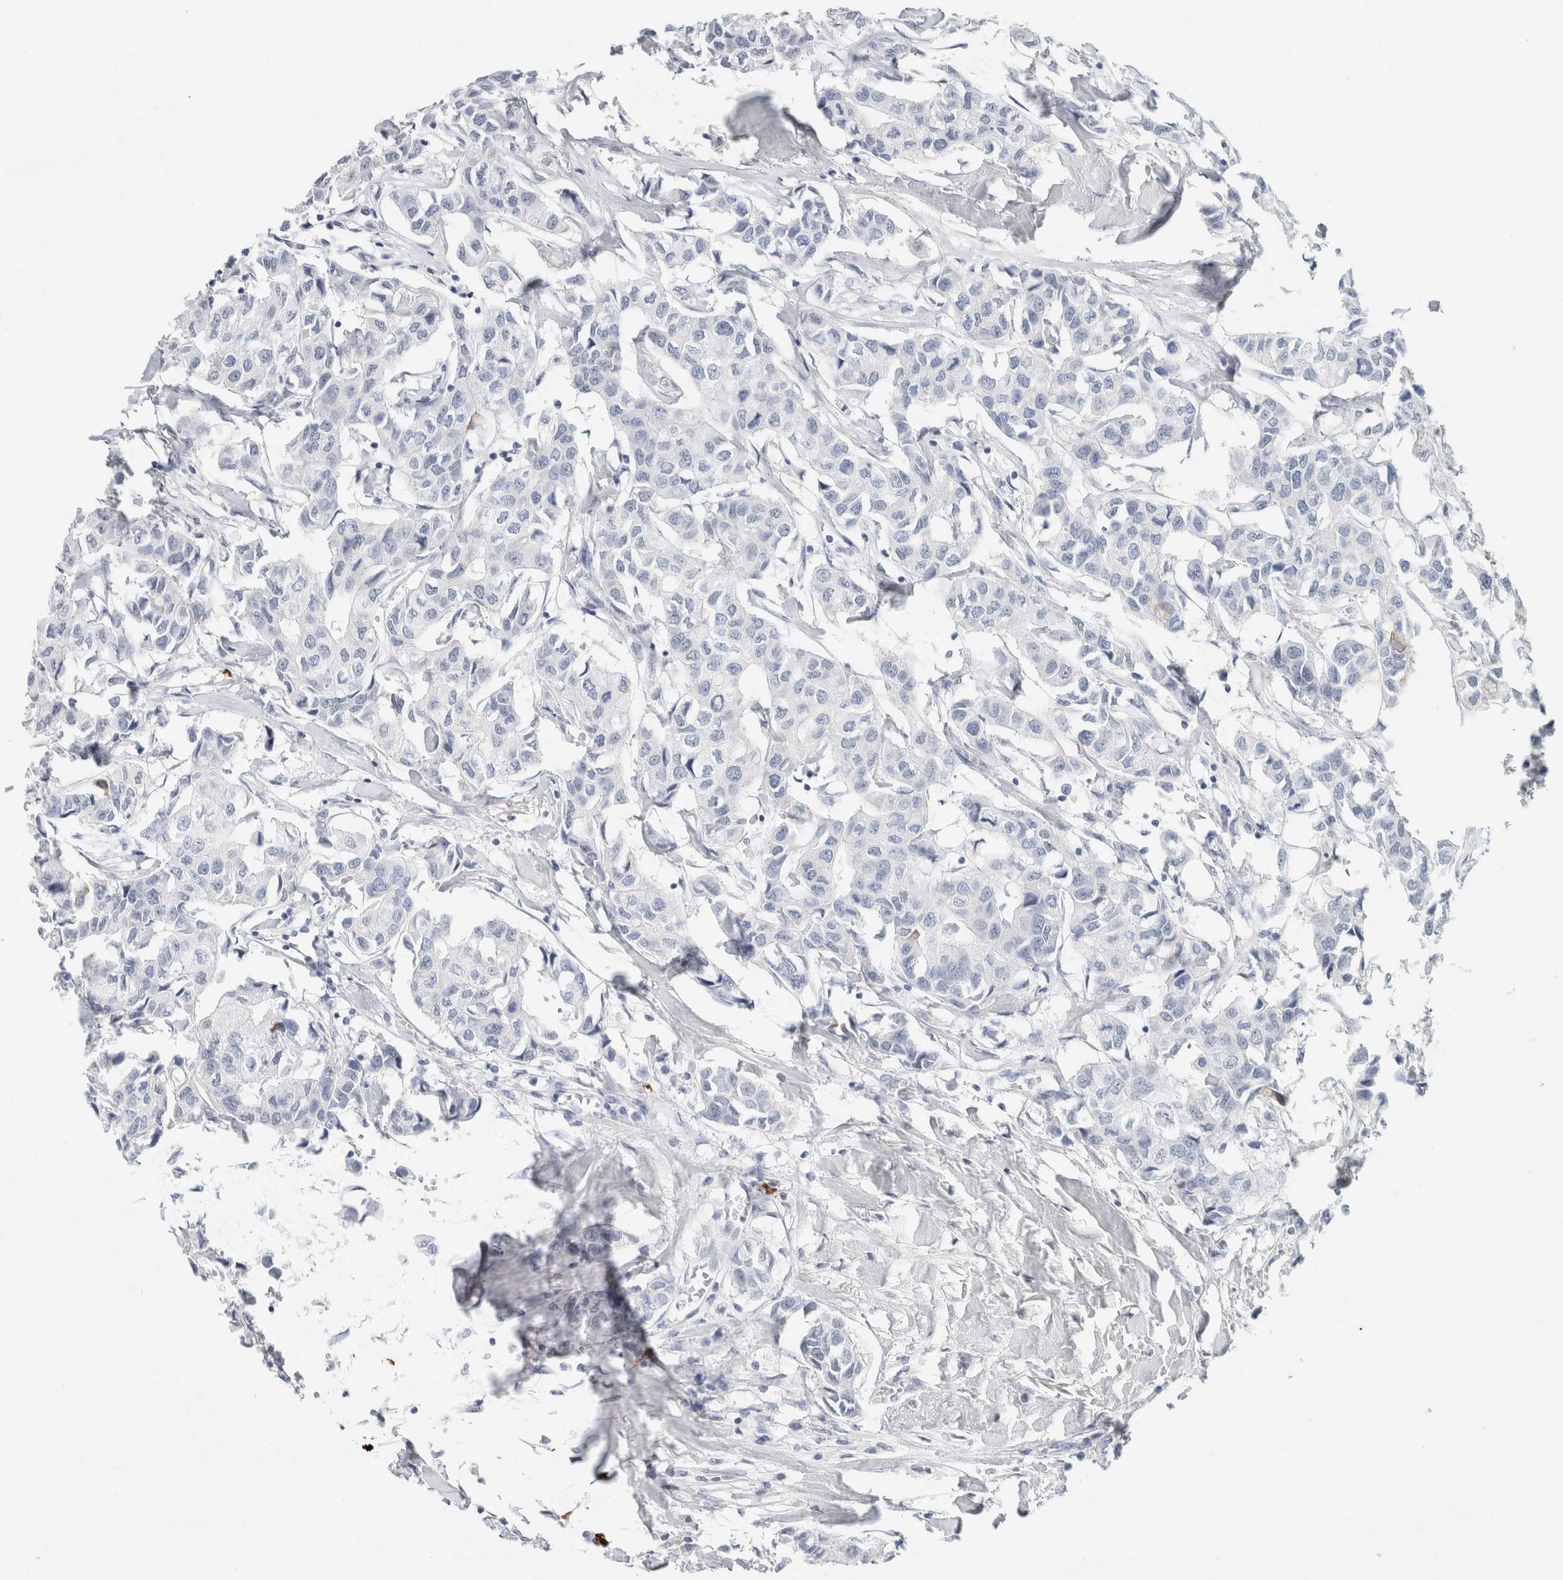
{"staining": {"intensity": "negative", "quantity": "none", "location": "none"}, "tissue": "breast cancer", "cell_type": "Tumor cells", "image_type": "cancer", "snomed": [{"axis": "morphology", "description": "Duct carcinoma"}, {"axis": "topography", "description": "Breast"}], "caption": "Protein analysis of breast cancer (invasive ductal carcinoma) shows no significant staining in tumor cells. (Brightfield microscopy of DAB (3,3'-diaminobenzidine) IHC at high magnification).", "gene": "IL6", "patient": {"sex": "female", "age": 80}}